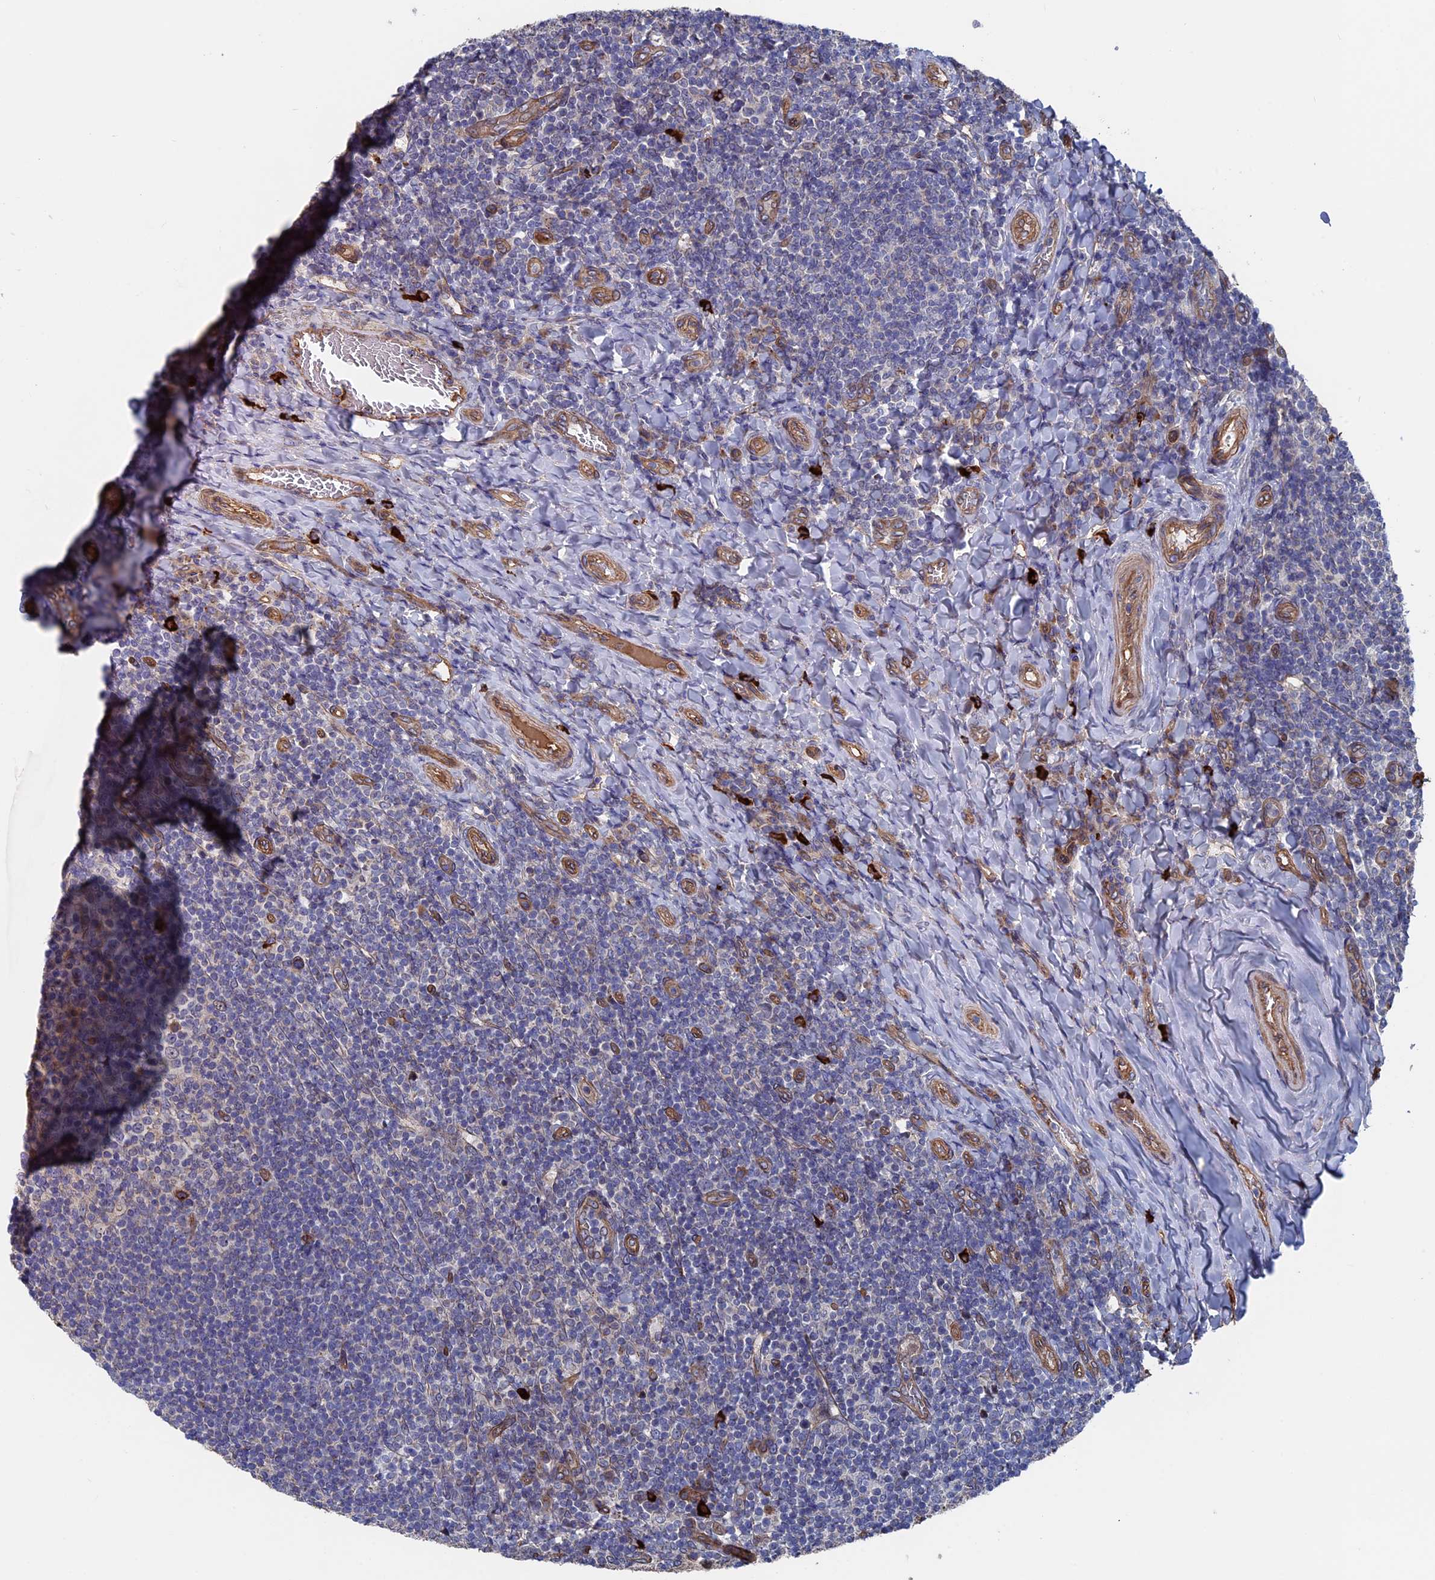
{"staining": {"intensity": "strong", "quantity": "<25%", "location": "cytoplasmic/membranous"}, "tissue": "tonsil", "cell_type": "Germinal center cells", "image_type": "normal", "snomed": [{"axis": "morphology", "description": "Normal tissue, NOS"}, {"axis": "topography", "description": "Tonsil"}], "caption": "The photomicrograph displays a brown stain indicating the presence of a protein in the cytoplasmic/membranous of germinal center cells in tonsil.", "gene": "RPUSD1", "patient": {"sex": "female", "age": 10}}